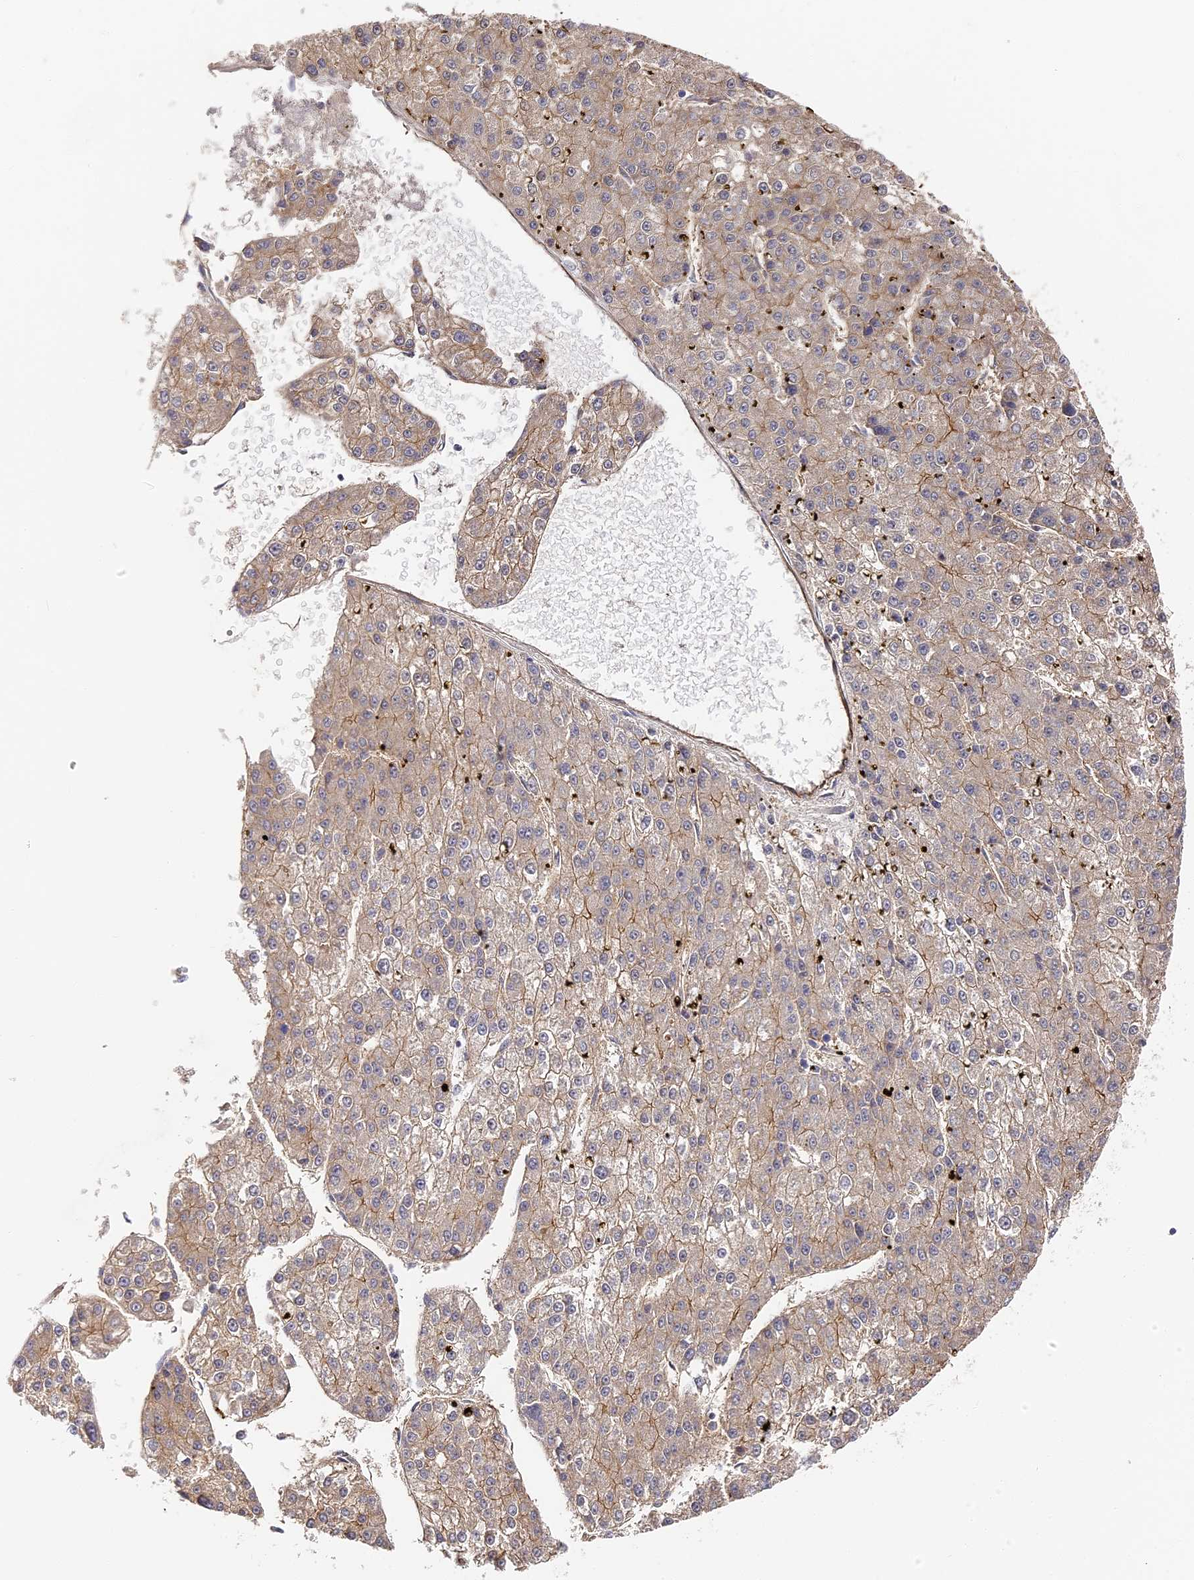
{"staining": {"intensity": "weak", "quantity": "<25%", "location": "cytoplasmic/membranous"}, "tissue": "liver cancer", "cell_type": "Tumor cells", "image_type": "cancer", "snomed": [{"axis": "morphology", "description": "Carcinoma, Hepatocellular, NOS"}, {"axis": "topography", "description": "Liver"}], "caption": "Immunohistochemistry of human hepatocellular carcinoma (liver) exhibits no positivity in tumor cells. Nuclei are stained in blue.", "gene": "CCDC30", "patient": {"sex": "female", "age": 73}}